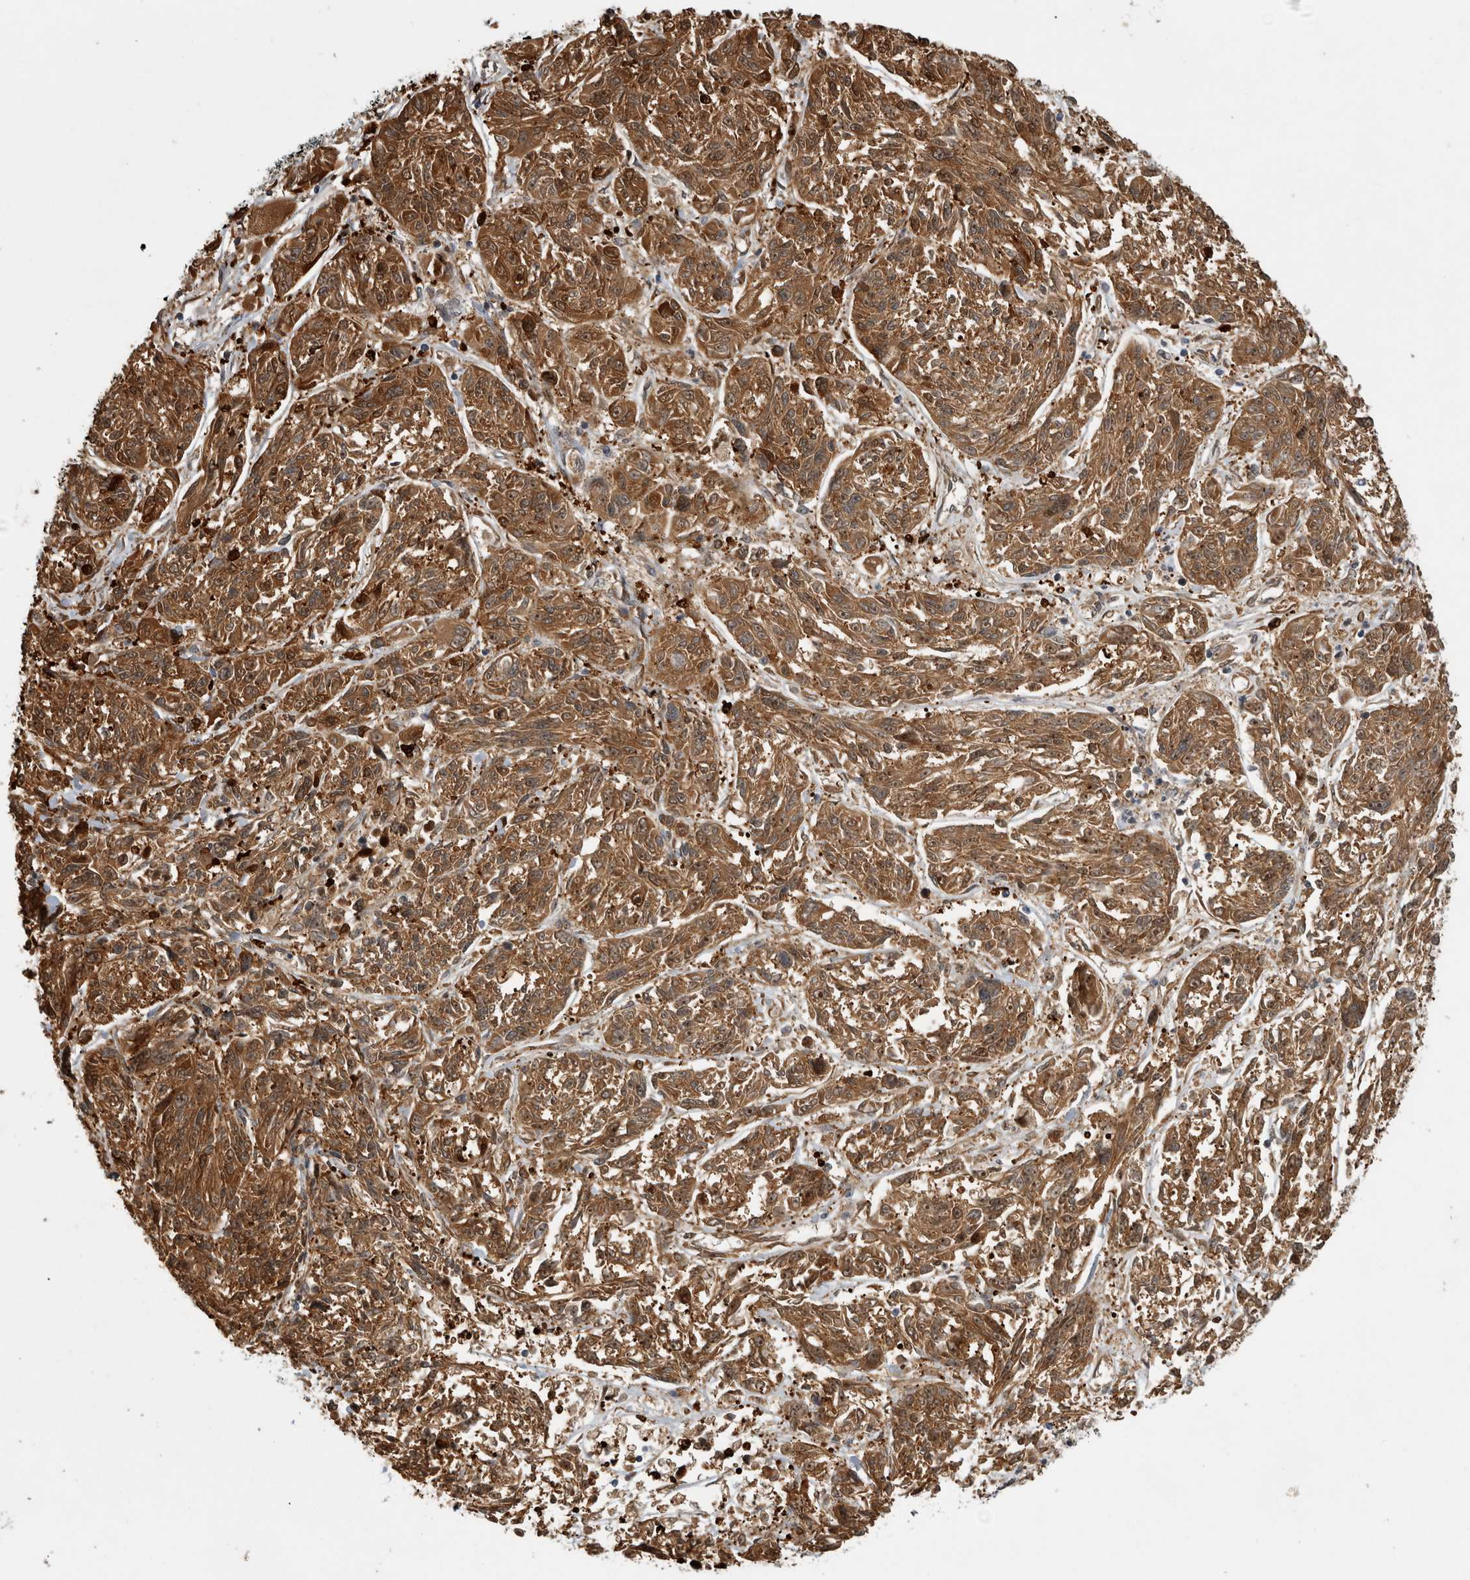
{"staining": {"intensity": "strong", "quantity": ">75%", "location": "cytoplasmic/membranous"}, "tissue": "melanoma", "cell_type": "Tumor cells", "image_type": "cancer", "snomed": [{"axis": "morphology", "description": "Malignant melanoma, NOS"}, {"axis": "topography", "description": "Skin"}], "caption": "Immunohistochemistry (IHC) photomicrograph of malignant melanoma stained for a protein (brown), which exhibits high levels of strong cytoplasmic/membranous positivity in approximately >75% of tumor cells.", "gene": "TRMT61B", "patient": {"sex": "male", "age": 53}}